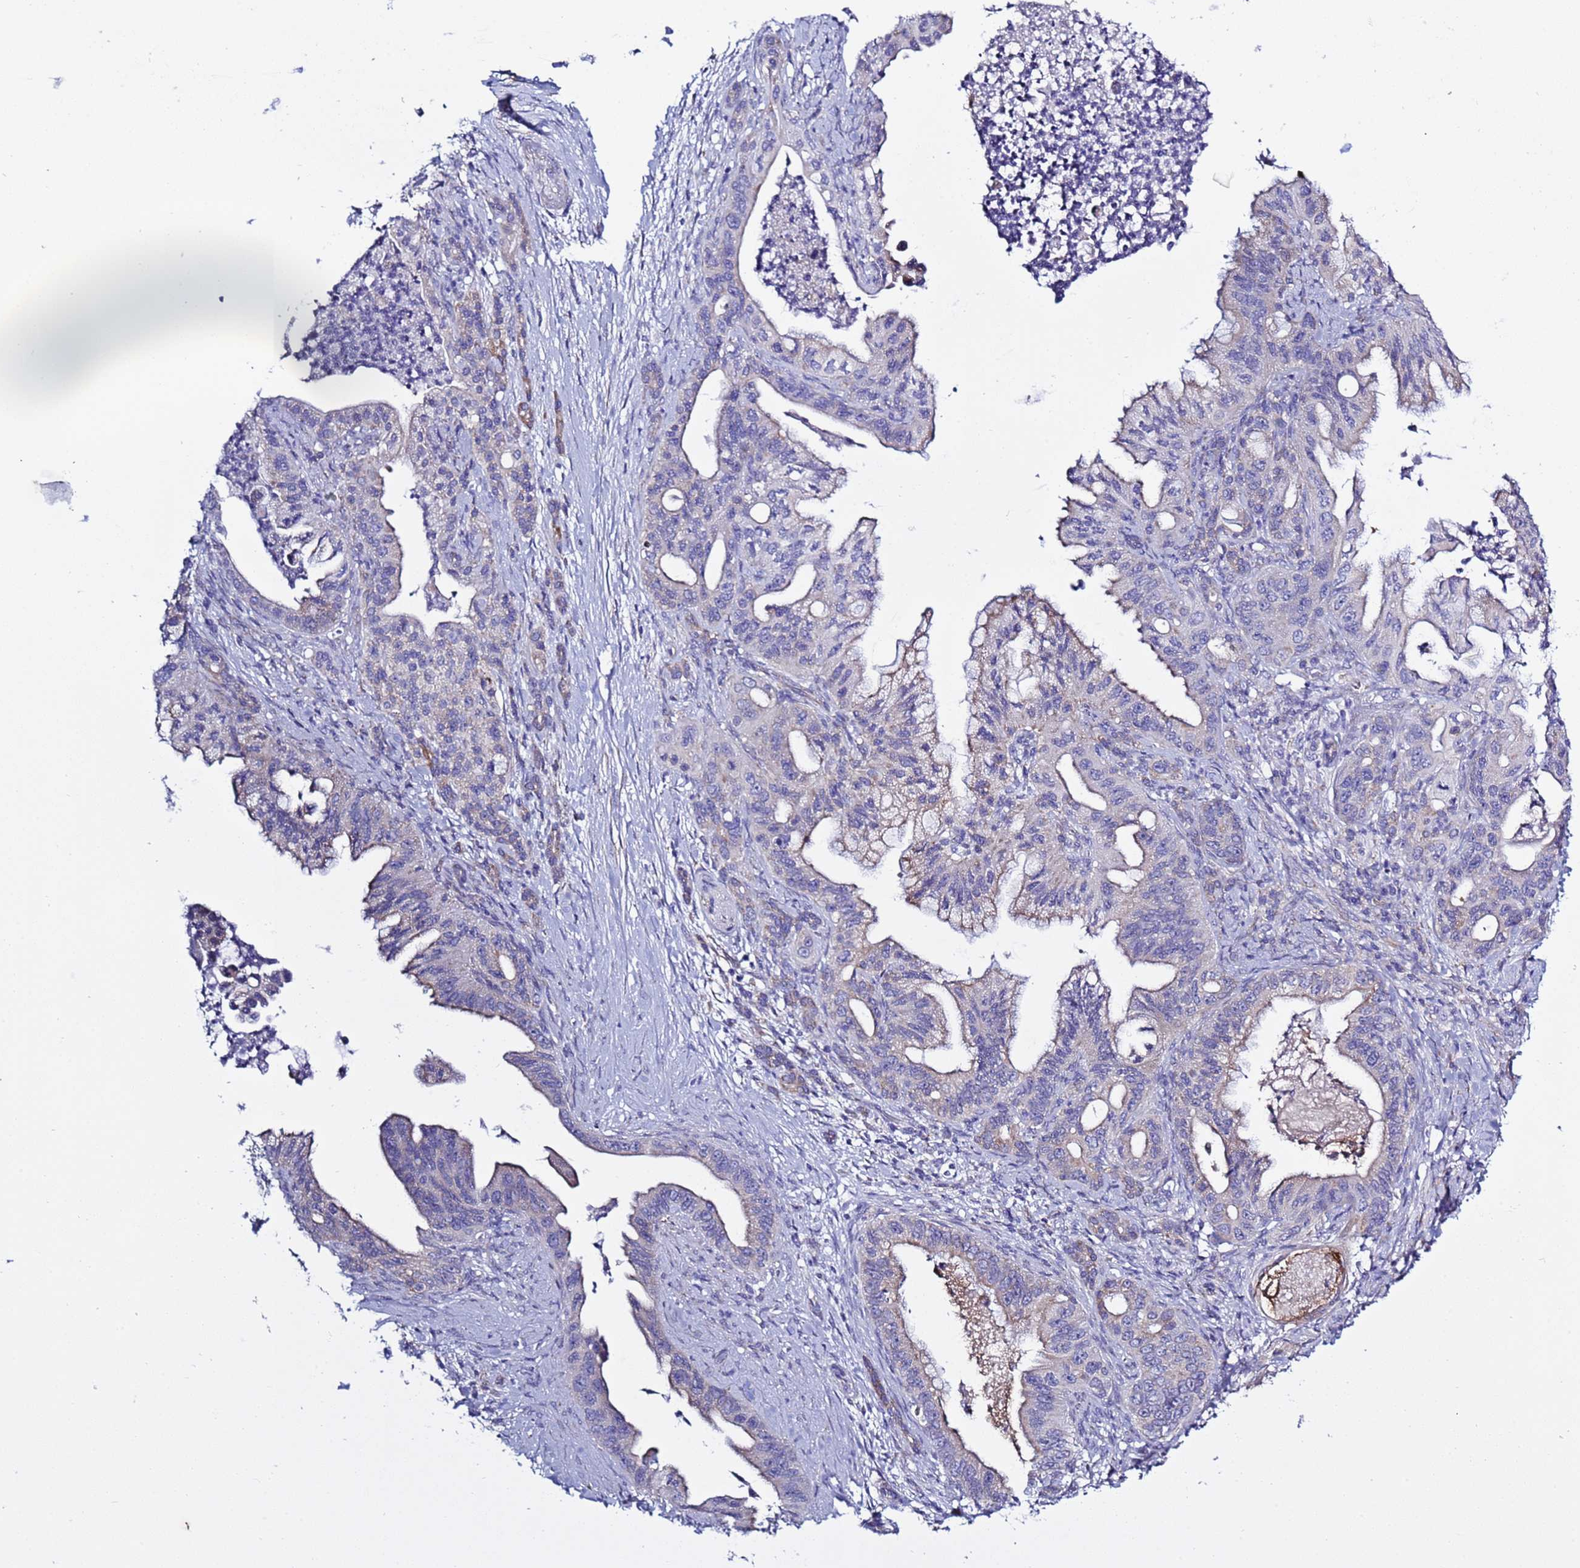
{"staining": {"intensity": "negative", "quantity": "none", "location": "none"}, "tissue": "pancreatic cancer", "cell_type": "Tumor cells", "image_type": "cancer", "snomed": [{"axis": "morphology", "description": "Adenocarcinoma, NOS"}, {"axis": "topography", "description": "Pancreas"}], "caption": "Immunohistochemistry (IHC) image of neoplastic tissue: pancreatic adenocarcinoma stained with DAB demonstrates no significant protein positivity in tumor cells. (Brightfield microscopy of DAB immunohistochemistry (IHC) at high magnification).", "gene": "ABHD17B", "patient": {"sex": "male", "age": 58}}